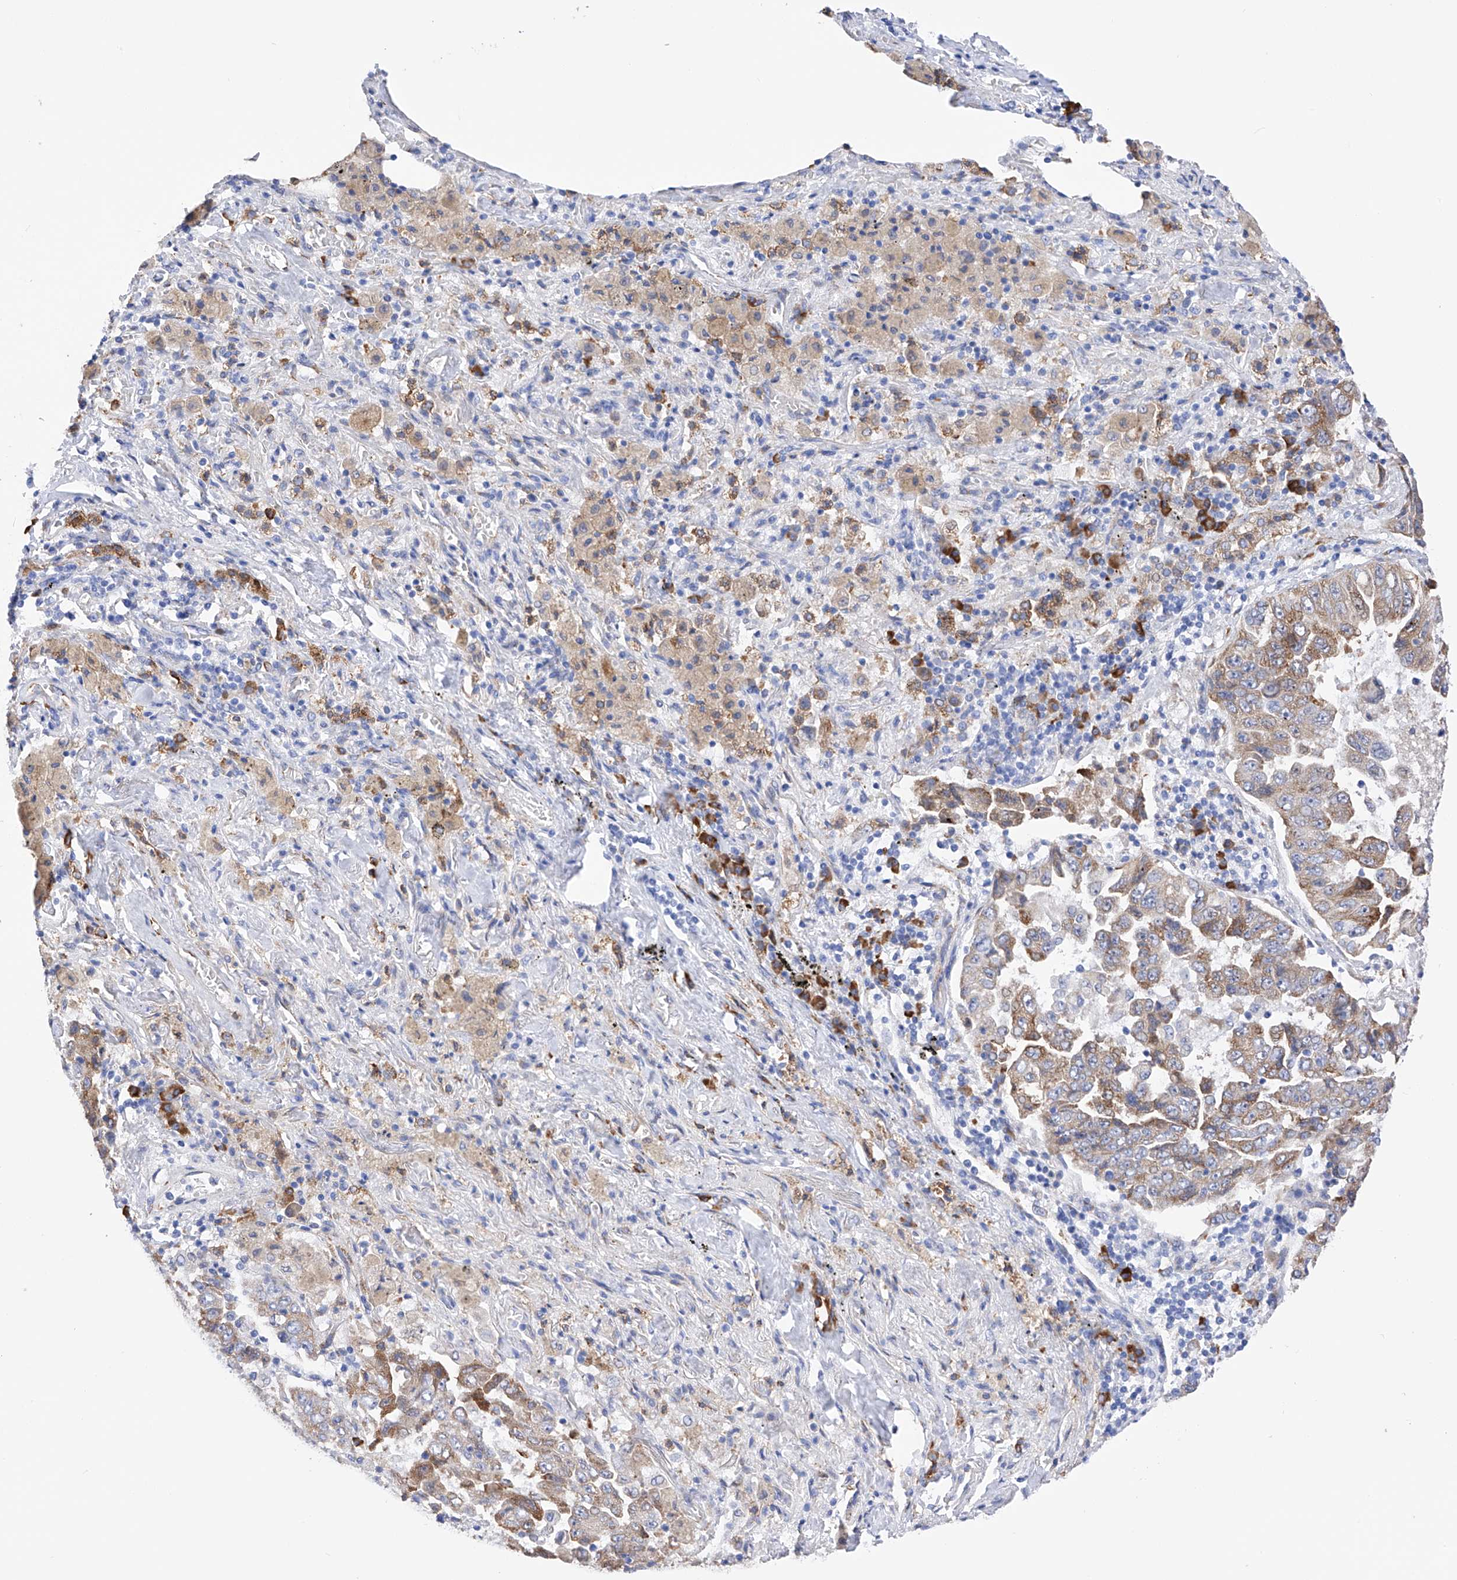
{"staining": {"intensity": "moderate", "quantity": ">75%", "location": "cytoplasmic/membranous"}, "tissue": "lung cancer", "cell_type": "Tumor cells", "image_type": "cancer", "snomed": [{"axis": "morphology", "description": "Adenocarcinoma, NOS"}, {"axis": "topography", "description": "Lung"}], "caption": "Immunohistochemistry photomicrograph of neoplastic tissue: lung cancer stained using IHC displays medium levels of moderate protein expression localized specifically in the cytoplasmic/membranous of tumor cells, appearing as a cytoplasmic/membranous brown color.", "gene": "PDIA5", "patient": {"sex": "female", "age": 51}}